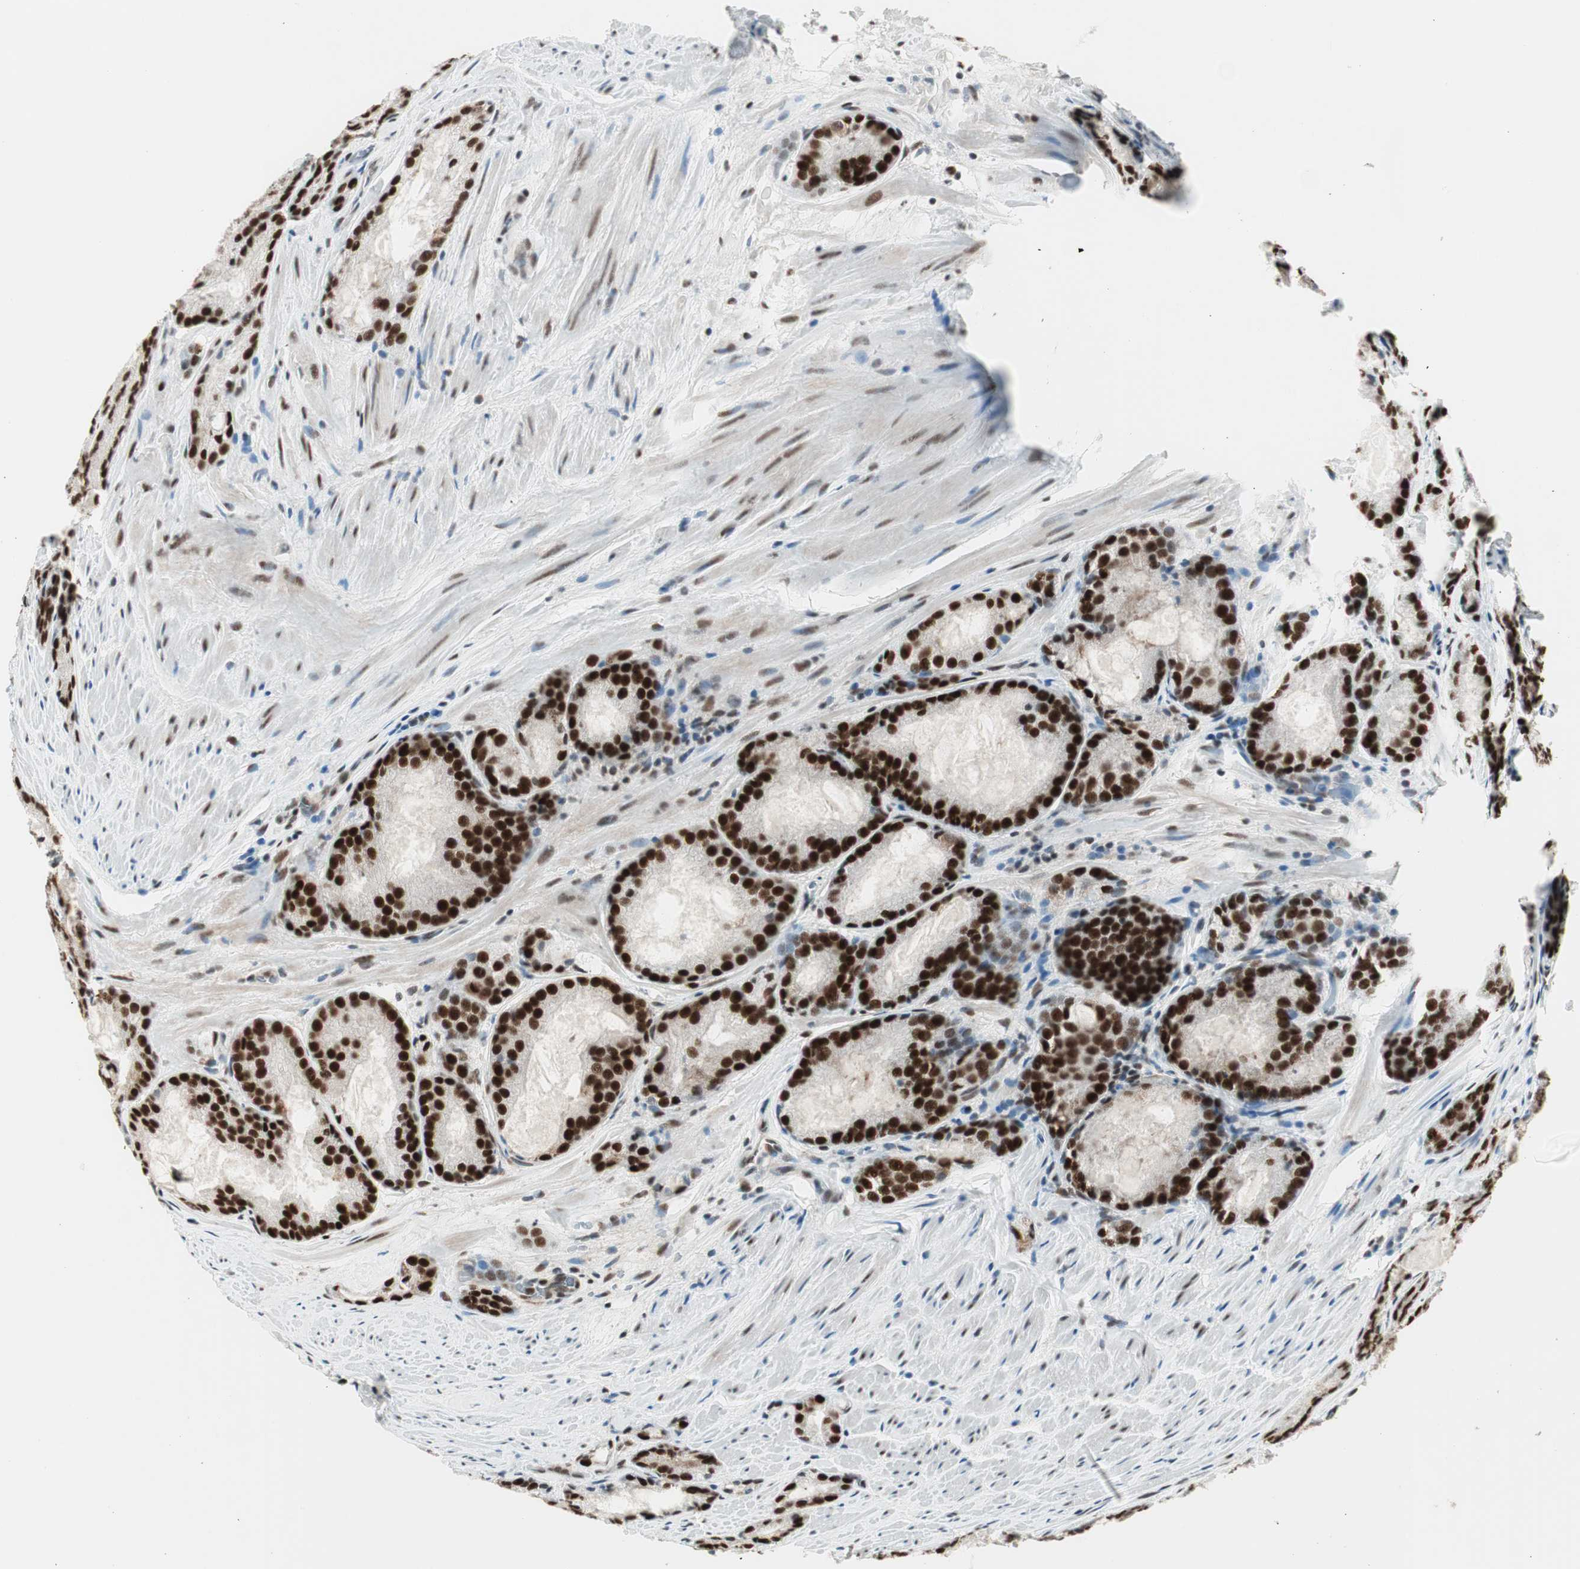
{"staining": {"intensity": "strong", "quantity": ">75%", "location": "nuclear"}, "tissue": "prostate cancer", "cell_type": "Tumor cells", "image_type": "cancer", "snomed": [{"axis": "morphology", "description": "Adenocarcinoma, Low grade"}, {"axis": "topography", "description": "Prostate"}], "caption": "Immunohistochemical staining of human prostate cancer (adenocarcinoma (low-grade)) demonstrates high levels of strong nuclear protein staining in approximately >75% of tumor cells. The protein of interest is stained brown, and the nuclei are stained in blue (DAB (3,3'-diaminobenzidine) IHC with brightfield microscopy, high magnification).", "gene": "HEXIM1", "patient": {"sex": "male", "age": 64}}